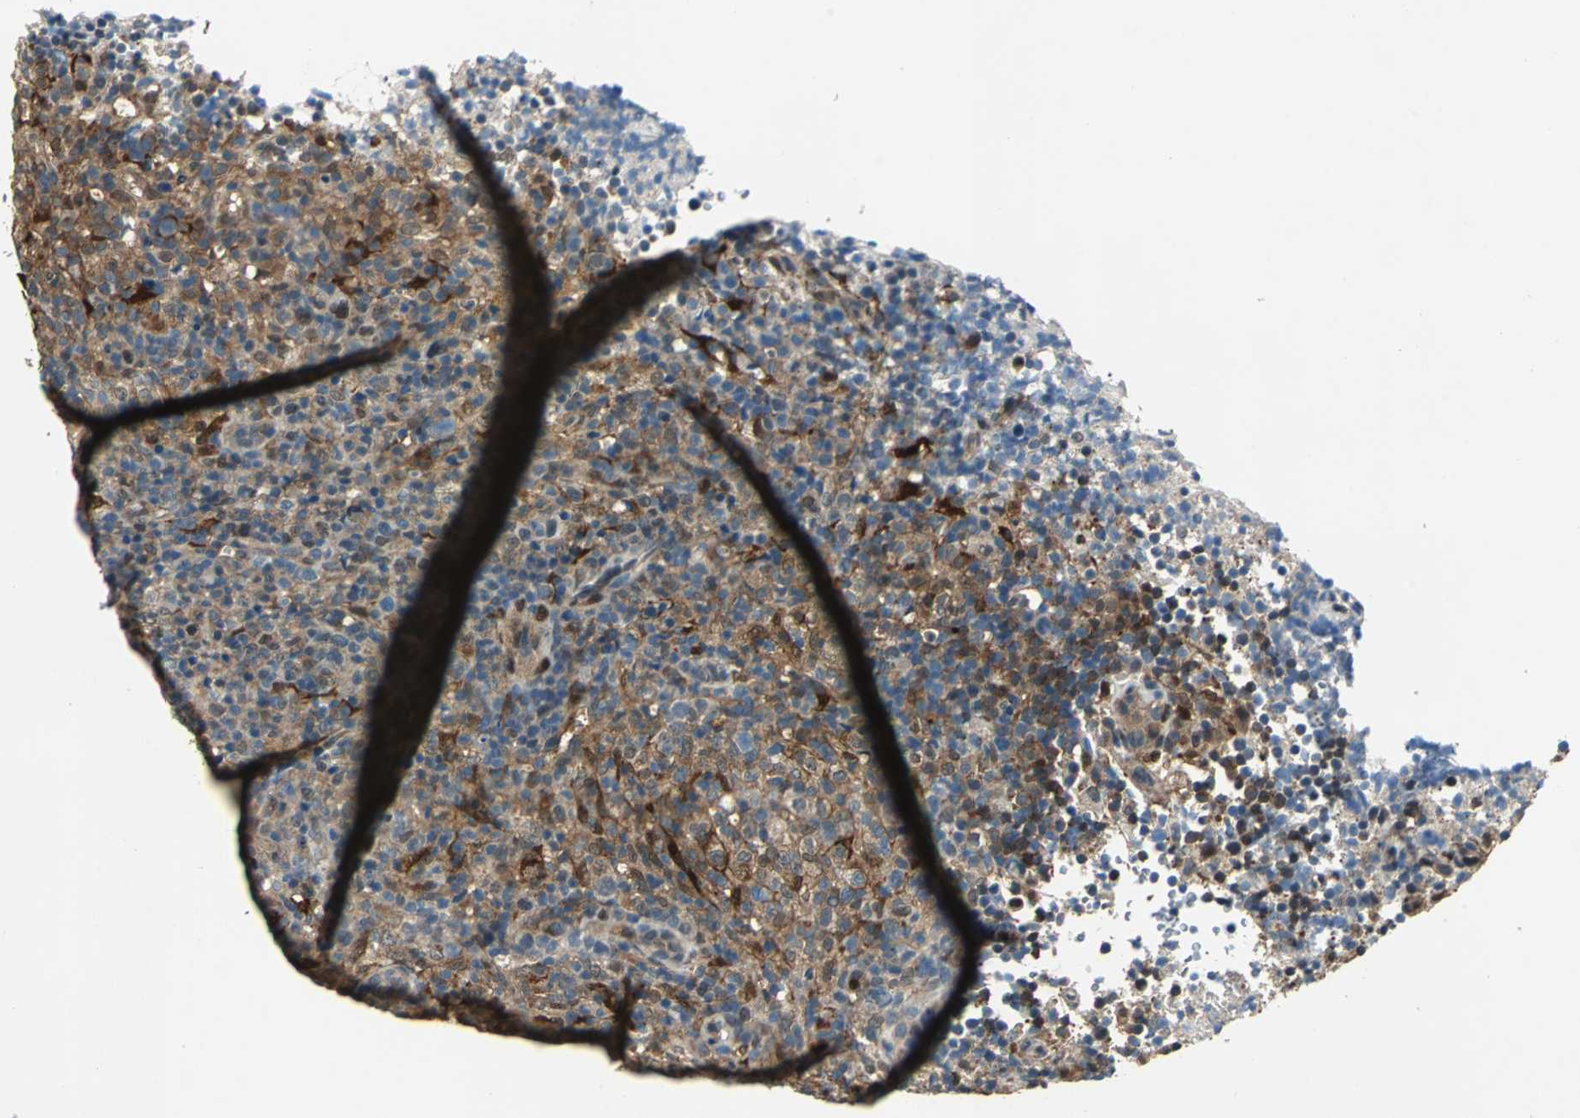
{"staining": {"intensity": "moderate", "quantity": ">75%", "location": "cytoplasmic/membranous"}, "tissue": "lymphoma", "cell_type": "Tumor cells", "image_type": "cancer", "snomed": [{"axis": "morphology", "description": "Malignant lymphoma, non-Hodgkin's type, High grade"}, {"axis": "topography", "description": "Lymph node"}], "caption": "Lymphoma stained with a brown dye exhibits moderate cytoplasmic/membranous positive expression in approximately >75% of tumor cells.", "gene": "RRM2B", "patient": {"sex": "female", "age": 76}}